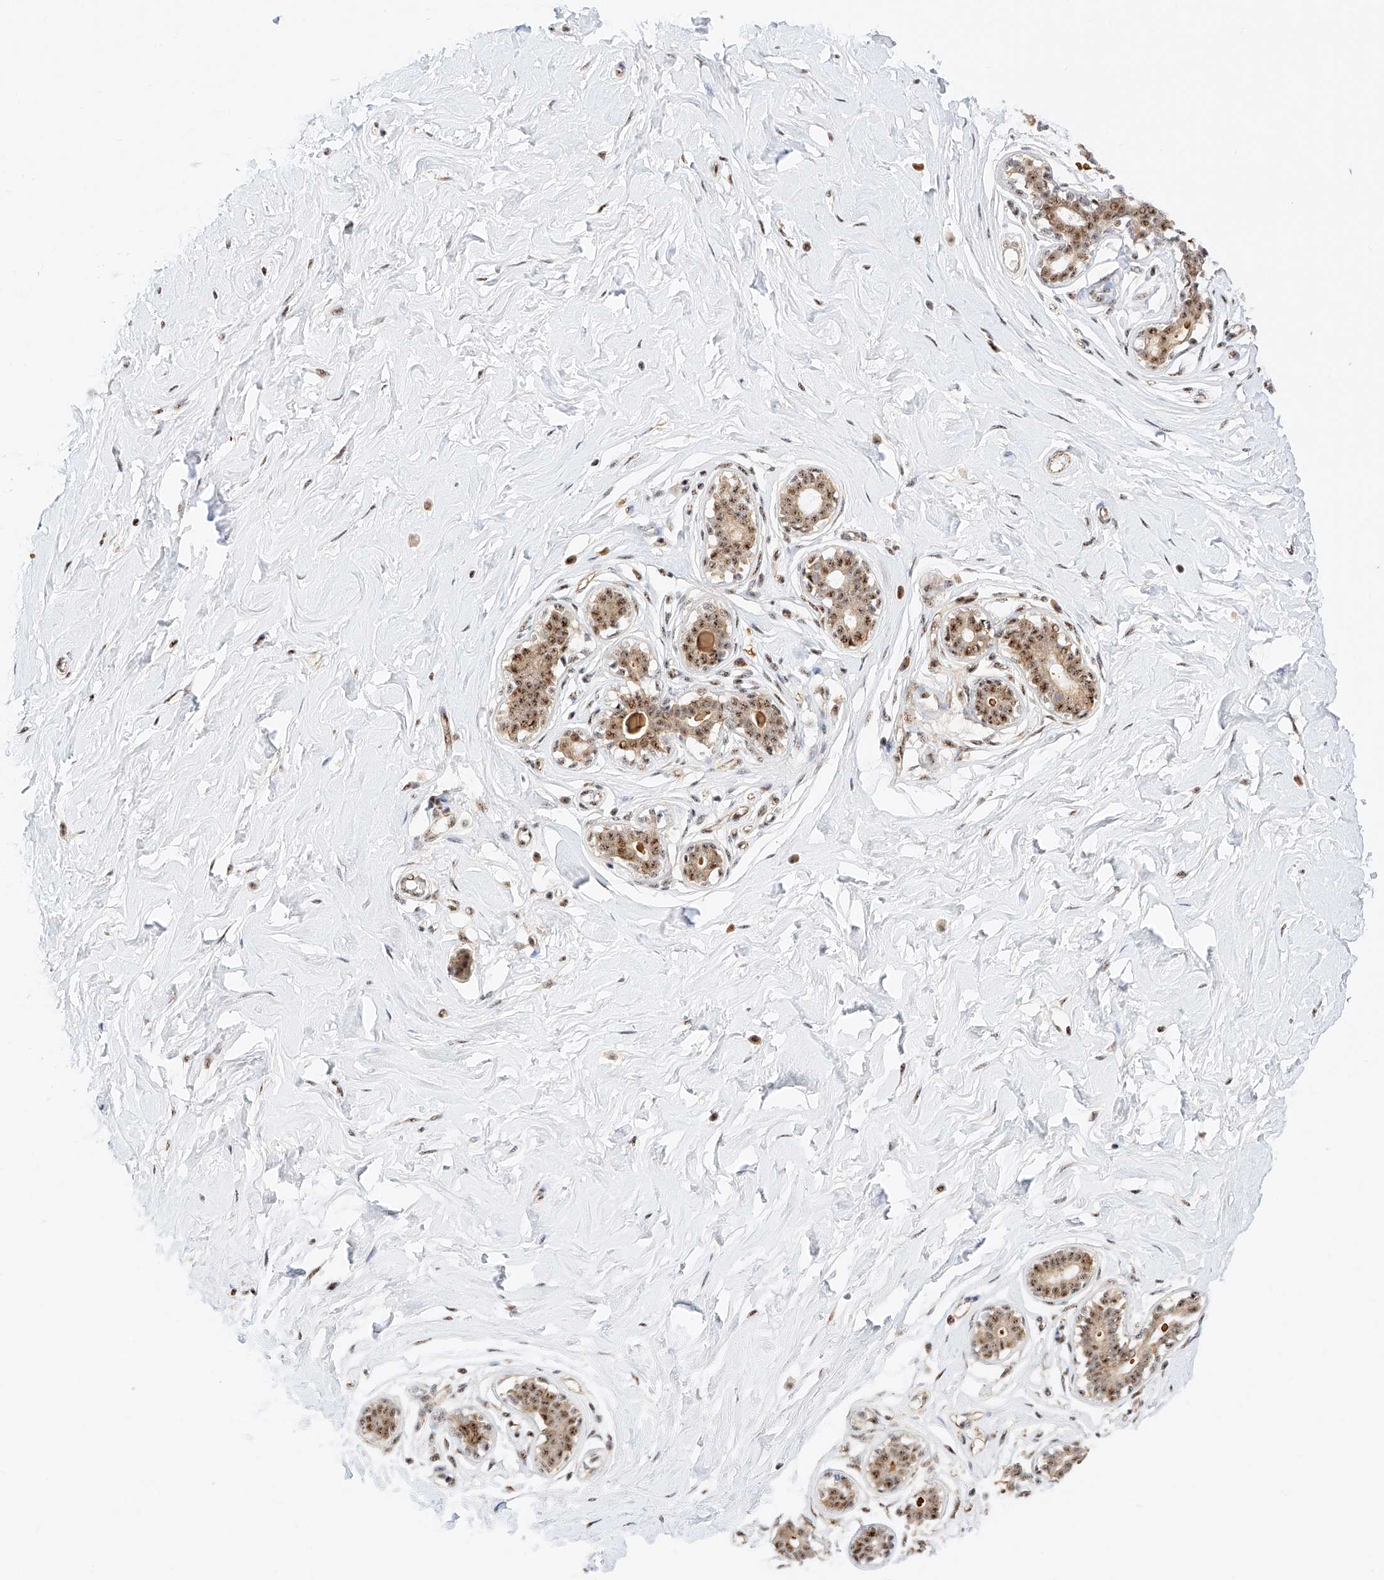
{"staining": {"intensity": "negative", "quantity": "none", "location": "none"}, "tissue": "breast", "cell_type": "Adipocytes", "image_type": "normal", "snomed": [{"axis": "morphology", "description": "Normal tissue, NOS"}, {"axis": "morphology", "description": "Adenoma, NOS"}, {"axis": "topography", "description": "Breast"}], "caption": "IHC of benign breast displays no expression in adipocytes. (Stains: DAB IHC with hematoxylin counter stain, Microscopy: brightfield microscopy at high magnification).", "gene": "ATXN7L2", "patient": {"sex": "female", "age": 23}}